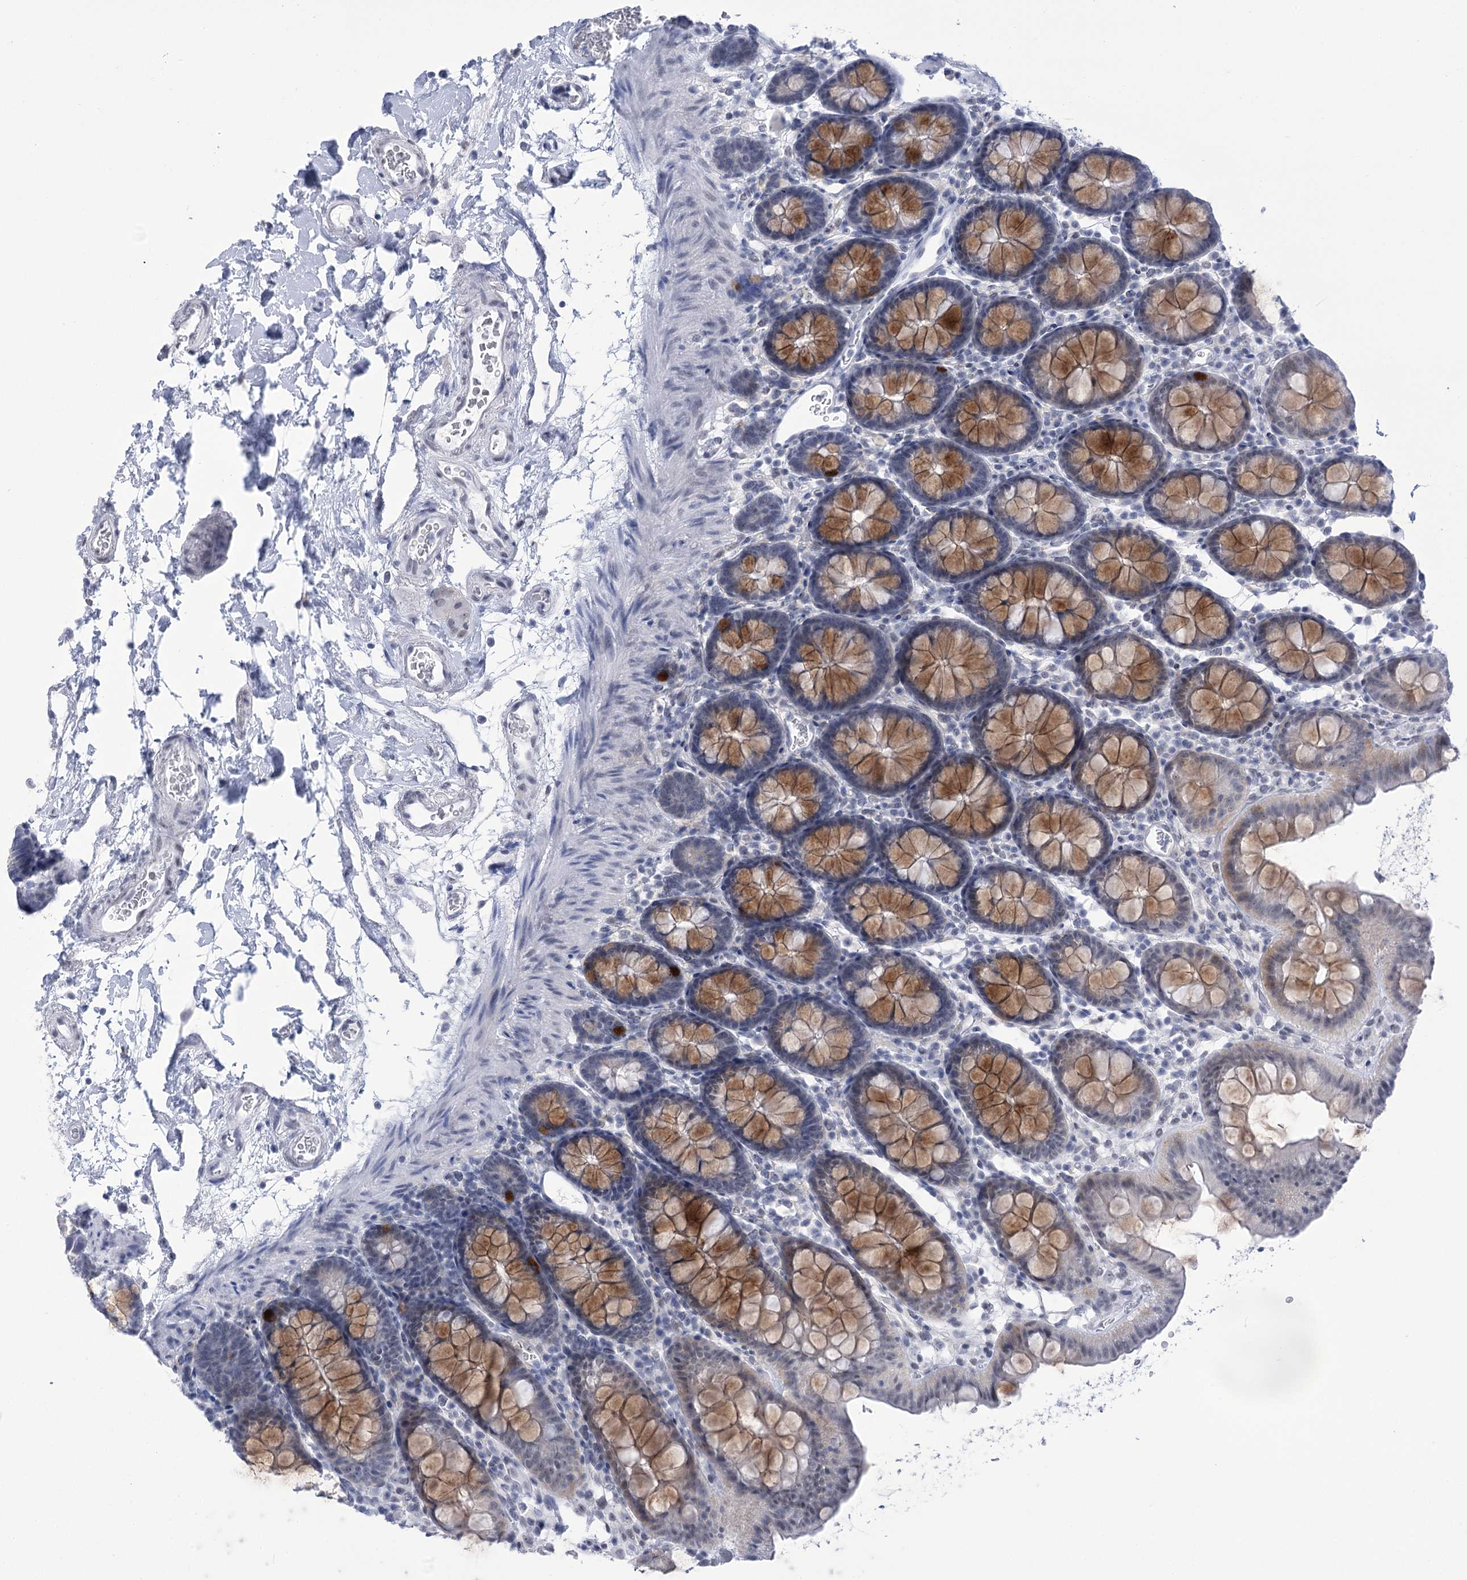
{"staining": {"intensity": "negative", "quantity": "none", "location": "none"}, "tissue": "colon", "cell_type": "Endothelial cells", "image_type": "normal", "snomed": [{"axis": "morphology", "description": "Normal tissue, NOS"}, {"axis": "topography", "description": "Colon"}], "caption": "The IHC photomicrograph has no significant positivity in endothelial cells of colon. (DAB immunohistochemistry (IHC) visualized using brightfield microscopy, high magnification).", "gene": "HORMAD1", "patient": {"sex": "male", "age": 75}}